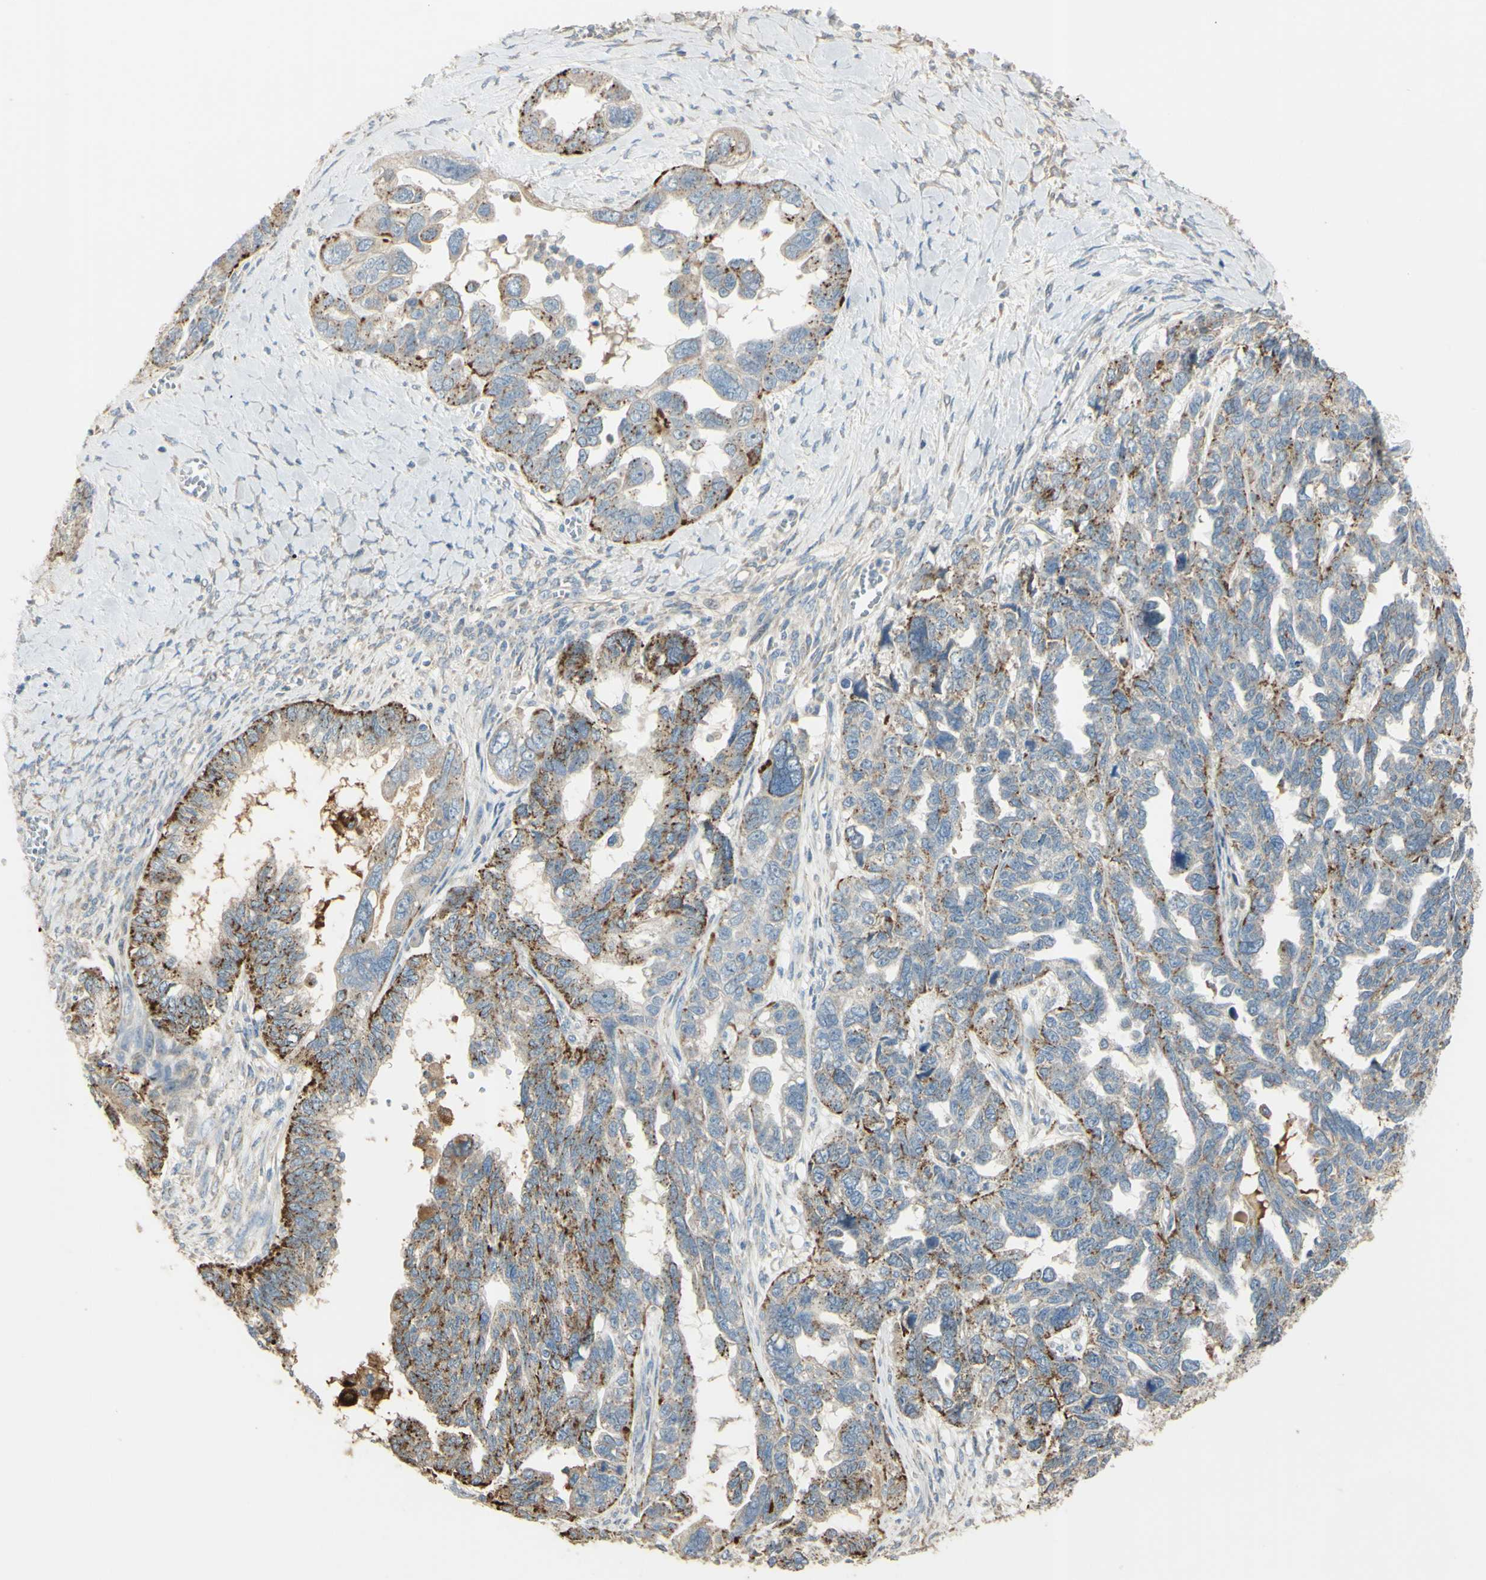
{"staining": {"intensity": "moderate", "quantity": "25%-75%", "location": "cytoplasmic/membranous"}, "tissue": "ovarian cancer", "cell_type": "Tumor cells", "image_type": "cancer", "snomed": [{"axis": "morphology", "description": "Cystadenocarcinoma, serous, NOS"}, {"axis": "topography", "description": "Ovary"}], "caption": "Brown immunohistochemical staining in ovarian cancer demonstrates moderate cytoplasmic/membranous staining in approximately 25%-75% of tumor cells. The staining is performed using DAB brown chromogen to label protein expression. The nuclei are counter-stained blue using hematoxylin.", "gene": "ANGPTL1", "patient": {"sex": "female", "age": 79}}